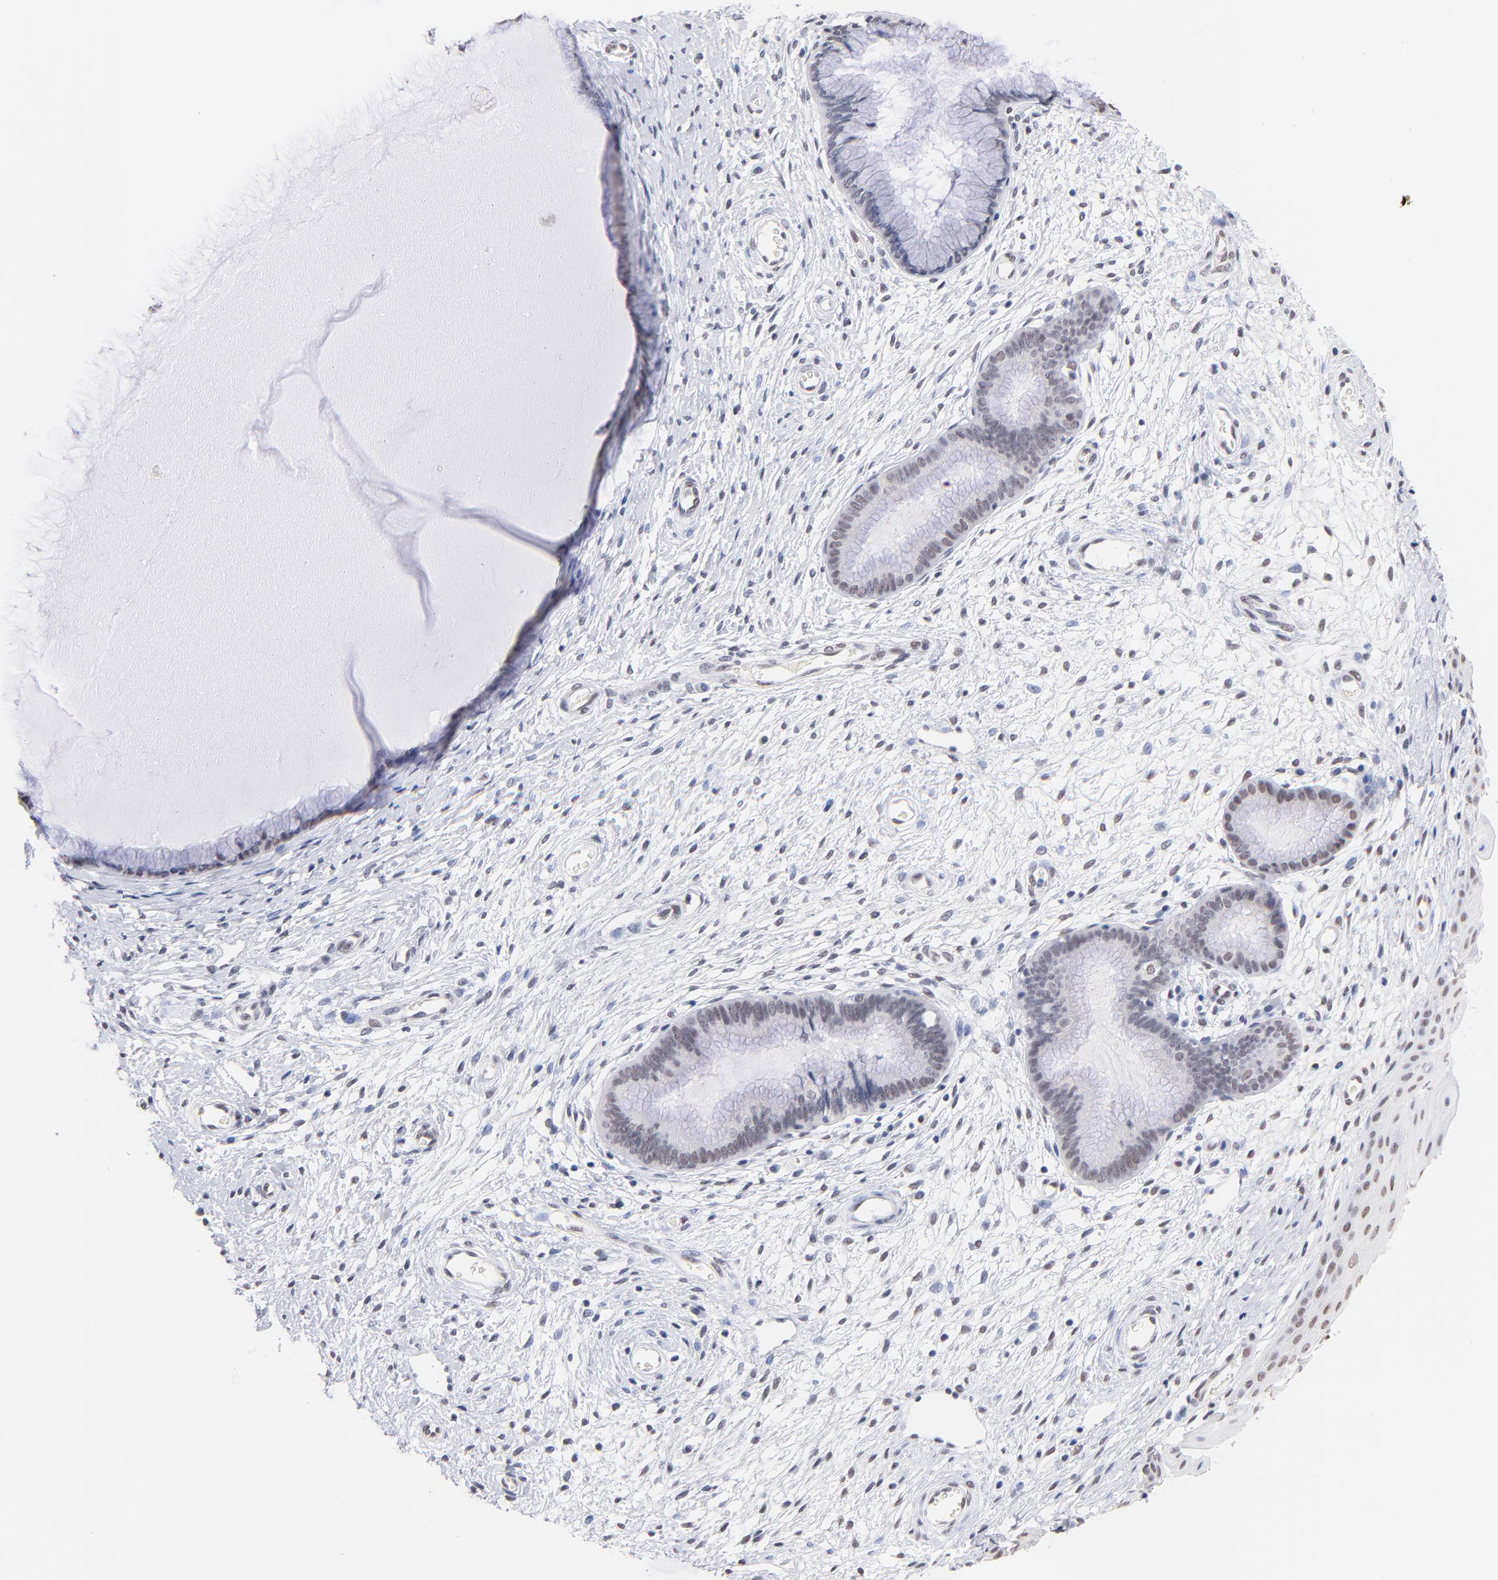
{"staining": {"intensity": "weak", "quantity": ">75%", "location": "nuclear"}, "tissue": "cervix", "cell_type": "Glandular cells", "image_type": "normal", "snomed": [{"axis": "morphology", "description": "Normal tissue, NOS"}, {"axis": "topography", "description": "Cervix"}], "caption": "Protein positivity by IHC demonstrates weak nuclear positivity in about >75% of glandular cells in normal cervix. Using DAB (3,3'-diaminobenzidine) (brown) and hematoxylin (blue) stains, captured at high magnification using brightfield microscopy.", "gene": "ZNF74", "patient": {"sex": "female", "age": 55}}